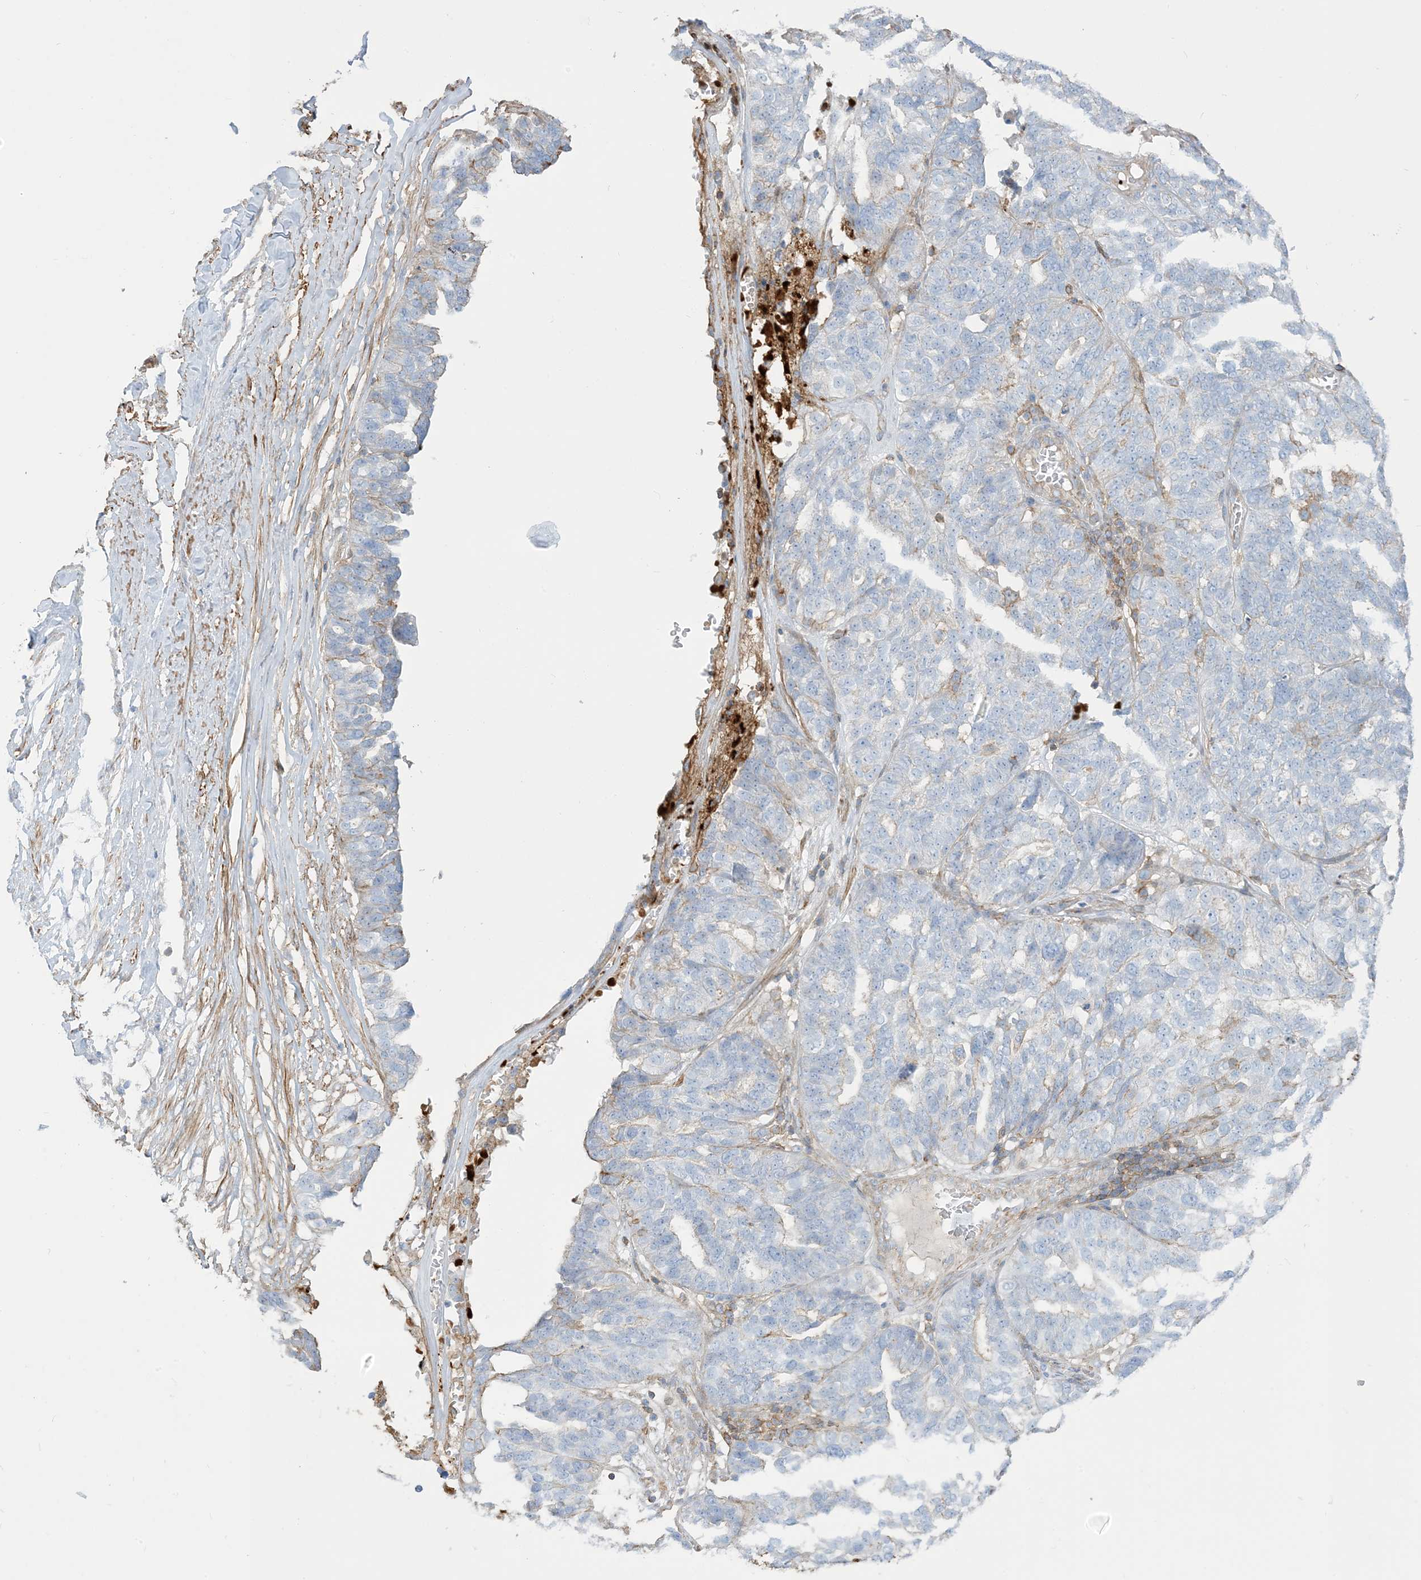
{"staining": {"intensity": "negative", "quantity": "none", "location": "none"}, "tissue": "ovarian cancer", "cell_type": "Tumor cells", "image_type": "cancer", "snomed": [{"axis": "morphology", "description": "Cystadenocarcinoma, serous, NOS"}, {"axis": "topography", "description": "Ovary"}], "caption": "DAB immunohistochemical staining of human ovarian cancer reveals no significant expression in tumor cells.", "gene": "GTF3C2", "patient": {"sex": "female", "age": 59}}